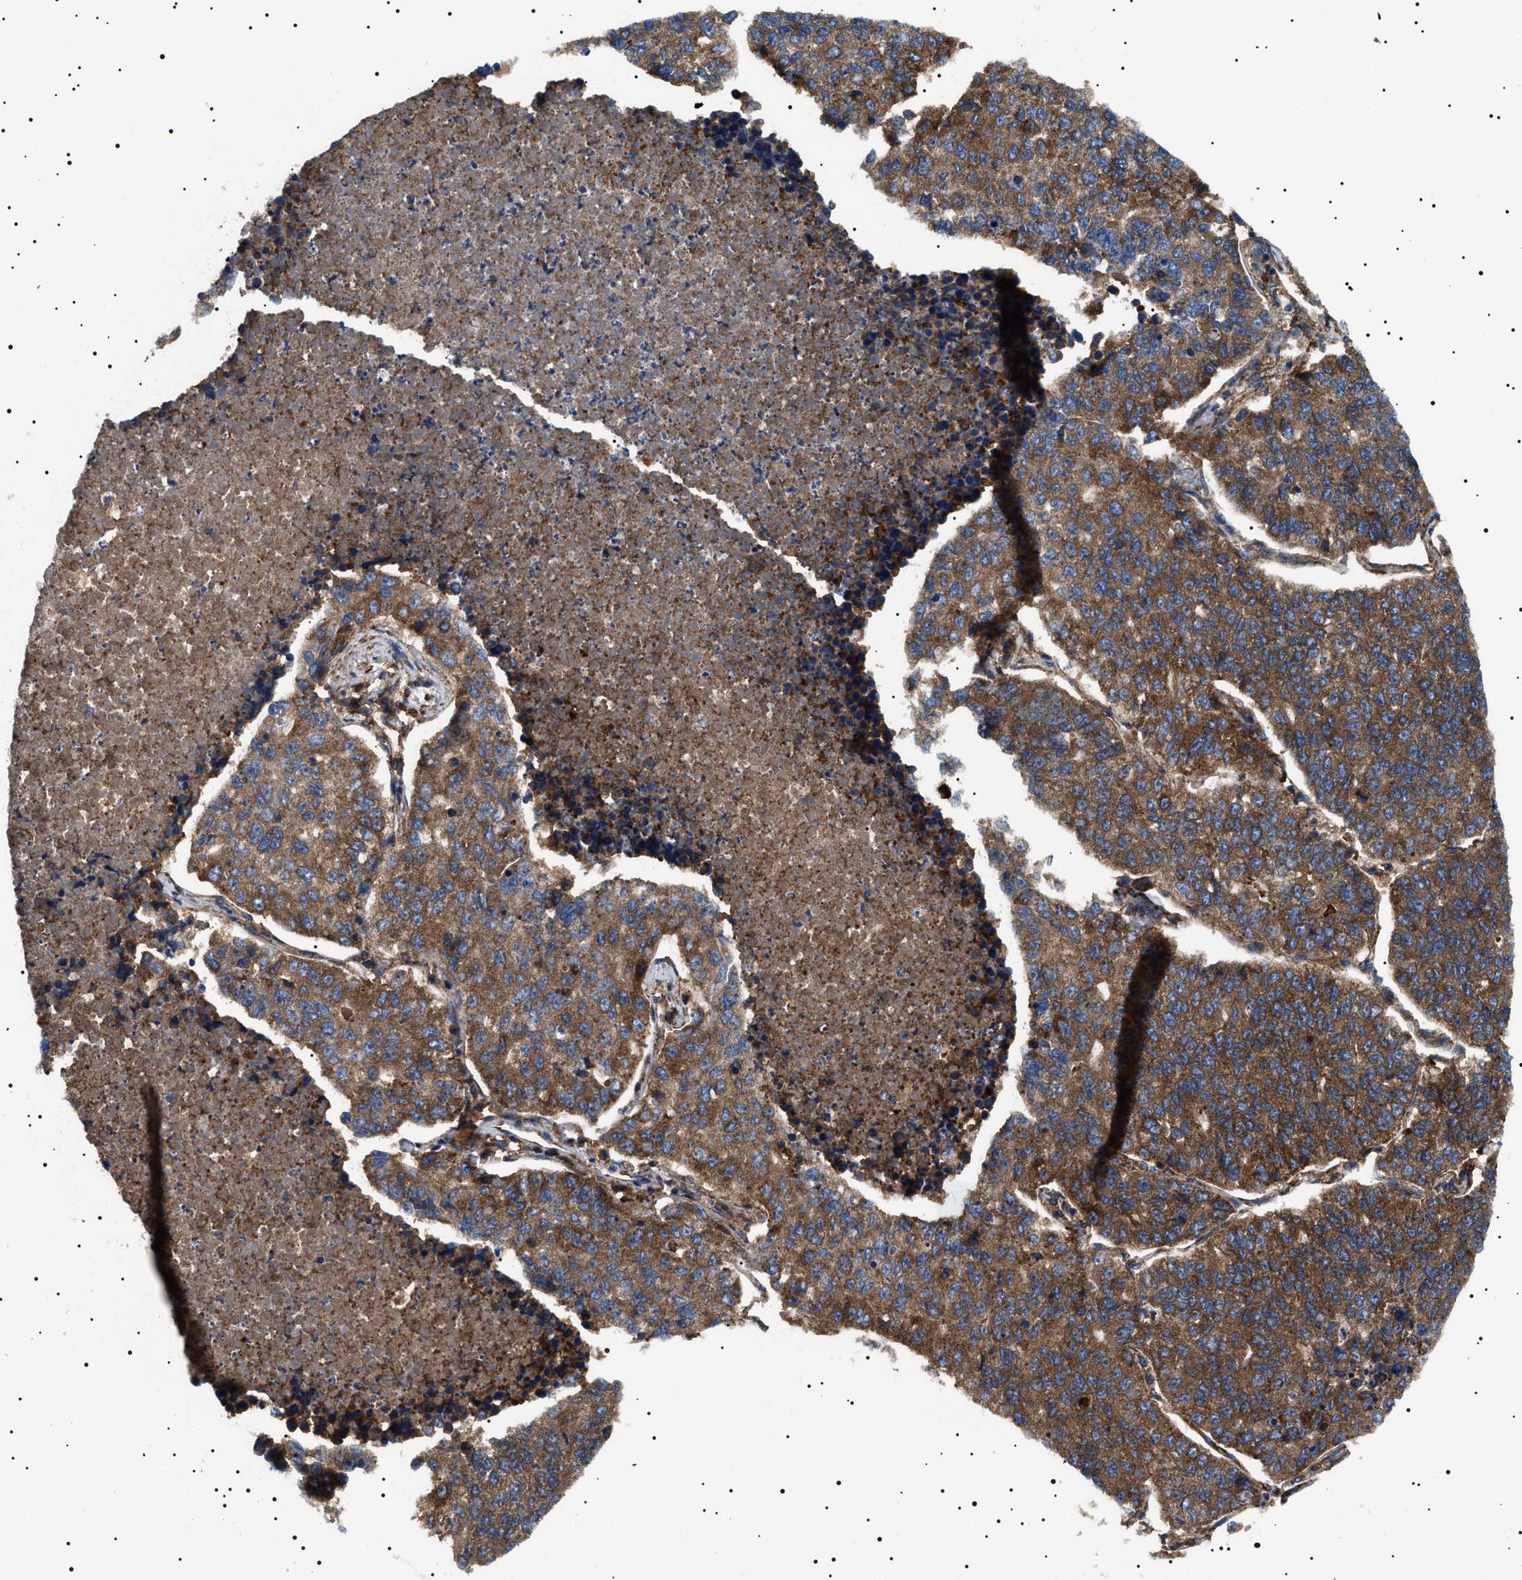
{"staining": {"intensity": "moderate", "quantity": ">75%", "location": "cytoplasmic/membranous"}, "tissue": "lung cancer", "cell_type": "Tumor cells", "image_type": "cancer", "snomed": [{"axis": "morphology", "description": "Adenocarcinoma, NOS"}, {"axis": "topography", "description": "Lung"}], "caption": "Moderate cytoplasmic/membranous positivity is identified in about >75% of tumor cells in lung adenocarcinoma.", "gene": "TPP2", "patient": {"sex": "male", "age": 49}}